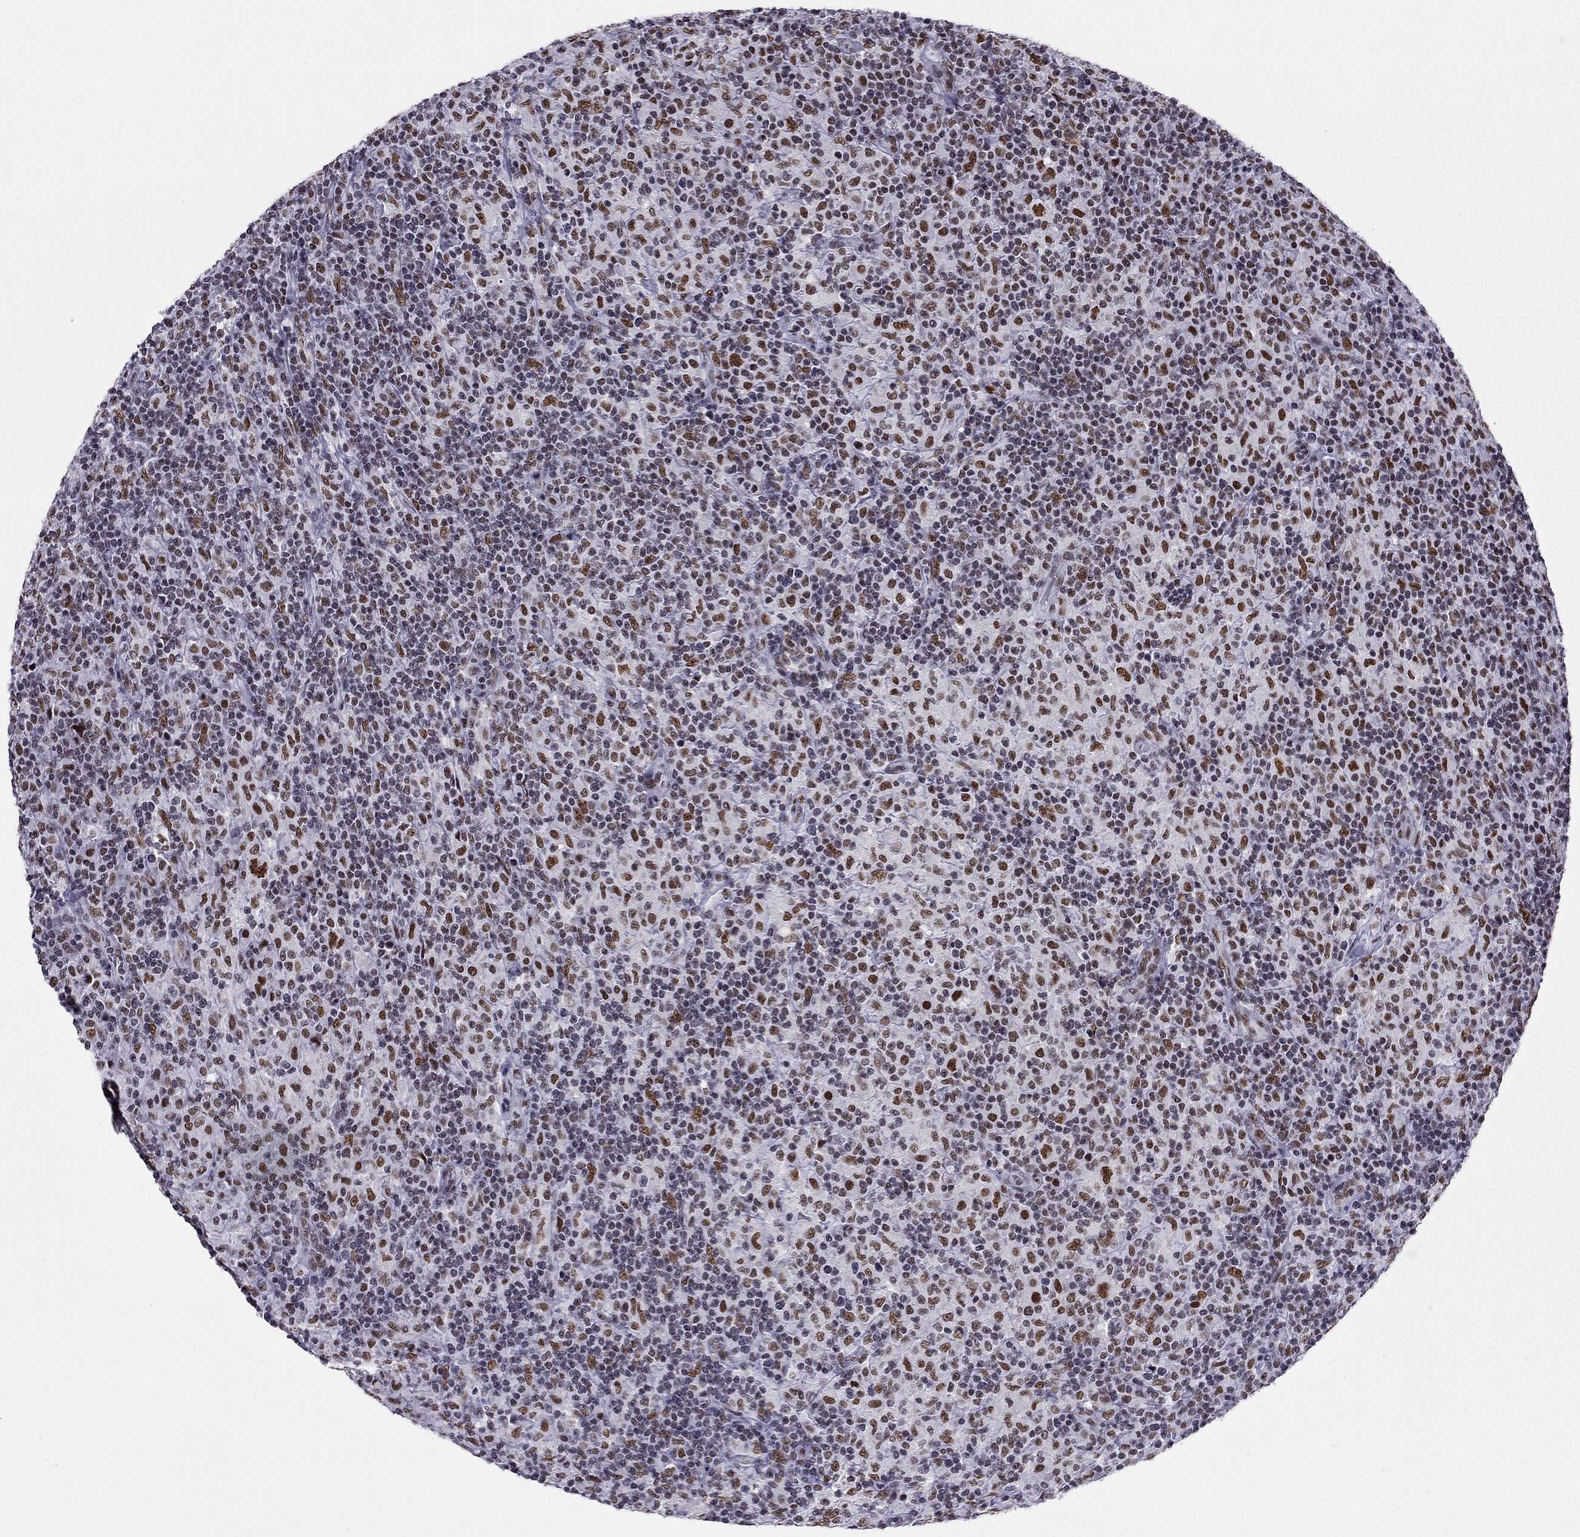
{"staining": {"intensity": "strong", "quantity": ">75%", "location": "nuclear"}, "tissue": "lymphoma", "cell_type": "Tumor cells", "image_type": "cancer", "snomed": [{"axis": "morphology", "description": "Hodgkin's disease, NOS"}, {"axis": "topography", "description": "Lymph node"}], "caption": "High-power microscopy captured an immunohistochemistry micrograph of Hodgkin's disease, revealing strong nuclear expression in approximately >75% of tumor cells.", "gene": "ZNF420", "patient": {"sex": "male", "age": 70}}